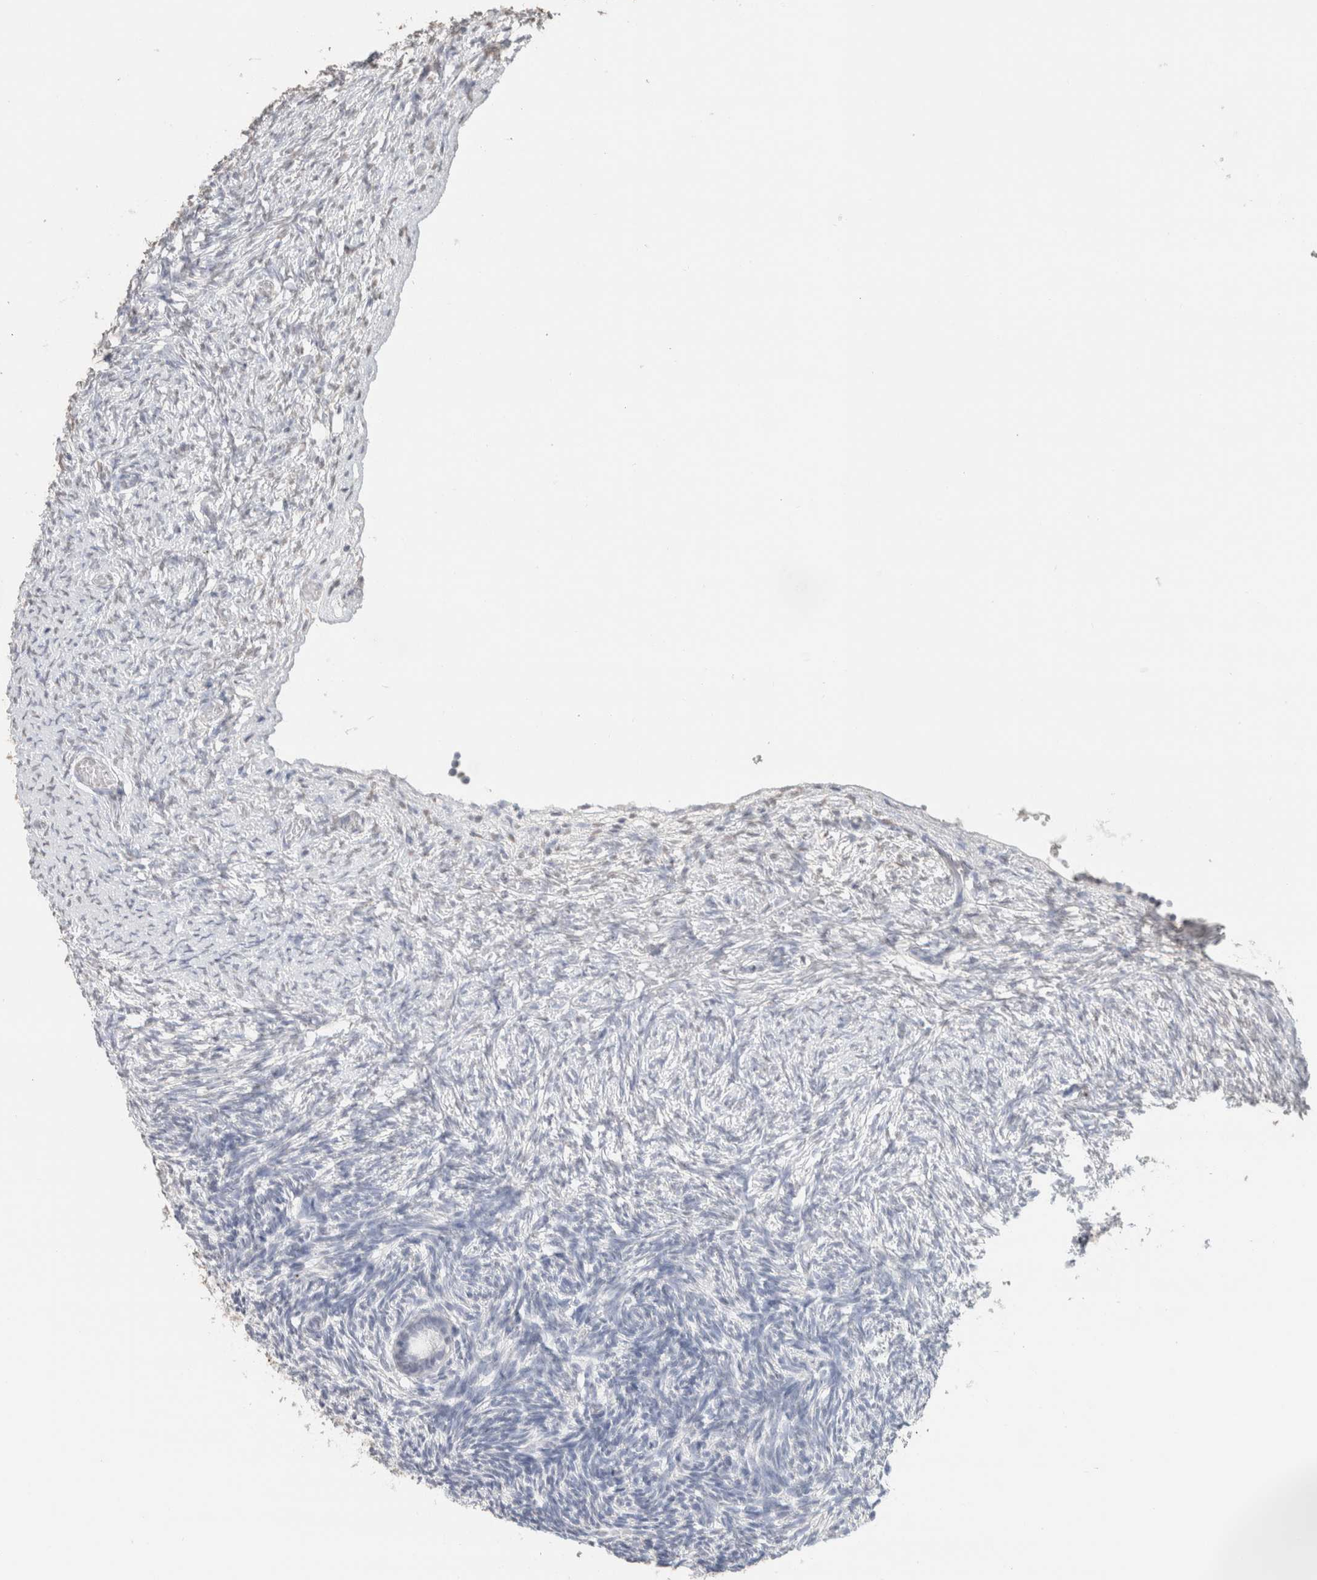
{"staining": {"intensity": "negative", "quantity": "none", "location": "none"}, "tissue": "ovary", "cell_type": "Follicle cells", "image_type": "normal", "snomed": [{"axis": "morphology", "description": "Normal tissue, NOS"}, {"axis": "topography", "description": "Ovary"}], "caption": "High magnification brightfield microscopy of normal ovary stained with DAB (brown) and counterstained with hematoxylin (blue): follicle cells show no significant positivity. Brightfield microscopy of IHC stained with DAB (3,3'-diaminobenzidine) (brown) and hematoxylin (blue), captured at high magnification.", "gene": "CD80", "patient": {"sex": "female", "age": 34}}